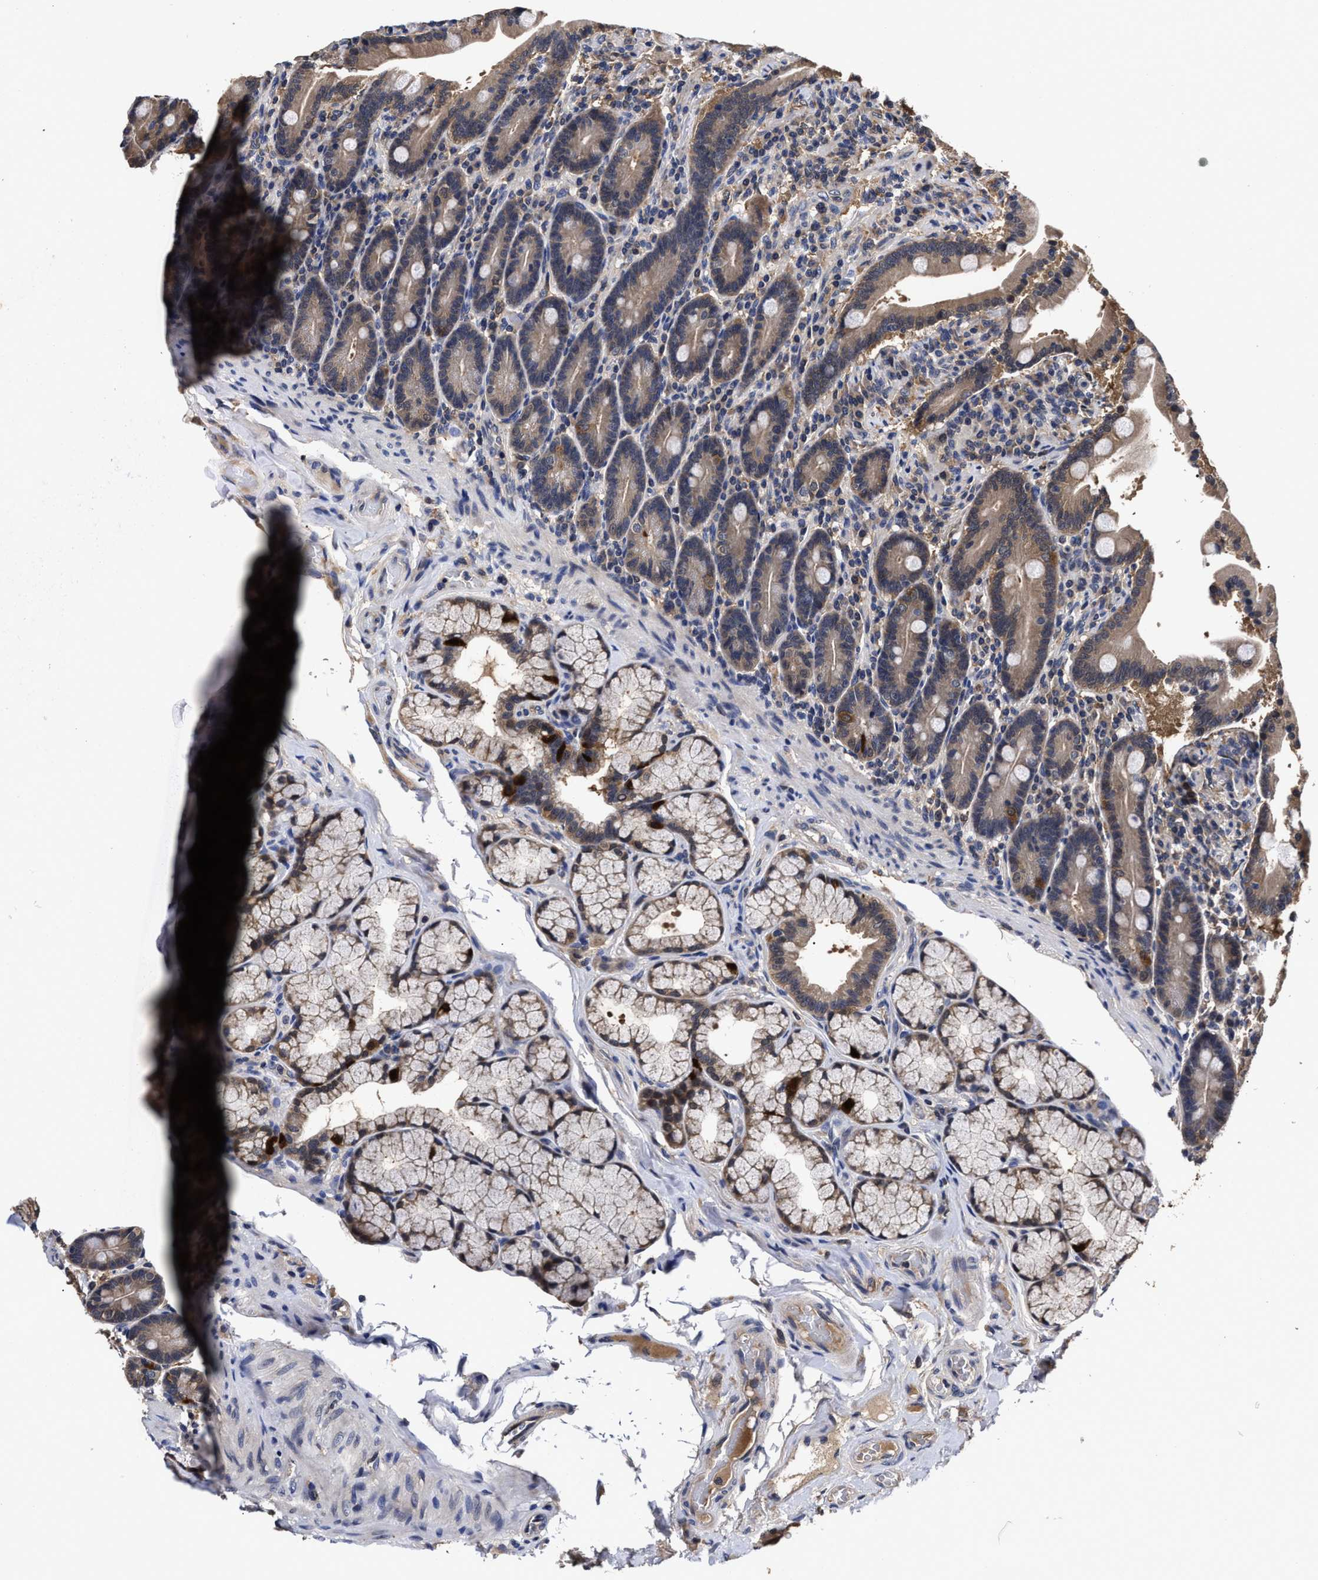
{"staining": {"intensity": "moderate", "quantity": ">75%", "location": "cytoplasmic/membranous"}, "tissue": "duodenum", "cell_type": "Glandular cells", "image_type": "normal", "snomed": [{"axis": "morphology", "description": "Normal tissue, NOS"}, {"axis": "topography", "description": "Duodenum"}], "caption": "Immunohistochemical staining of benign human duodenum shows >75% levels of moderate cytoplasmic/membranous protein positivity in about >75% of glandular cells. (Brightfield microscopy of DAB IHC at high magnification).", "gene": "SOCS5", "patient": {"sex": "male", "age": 54}}